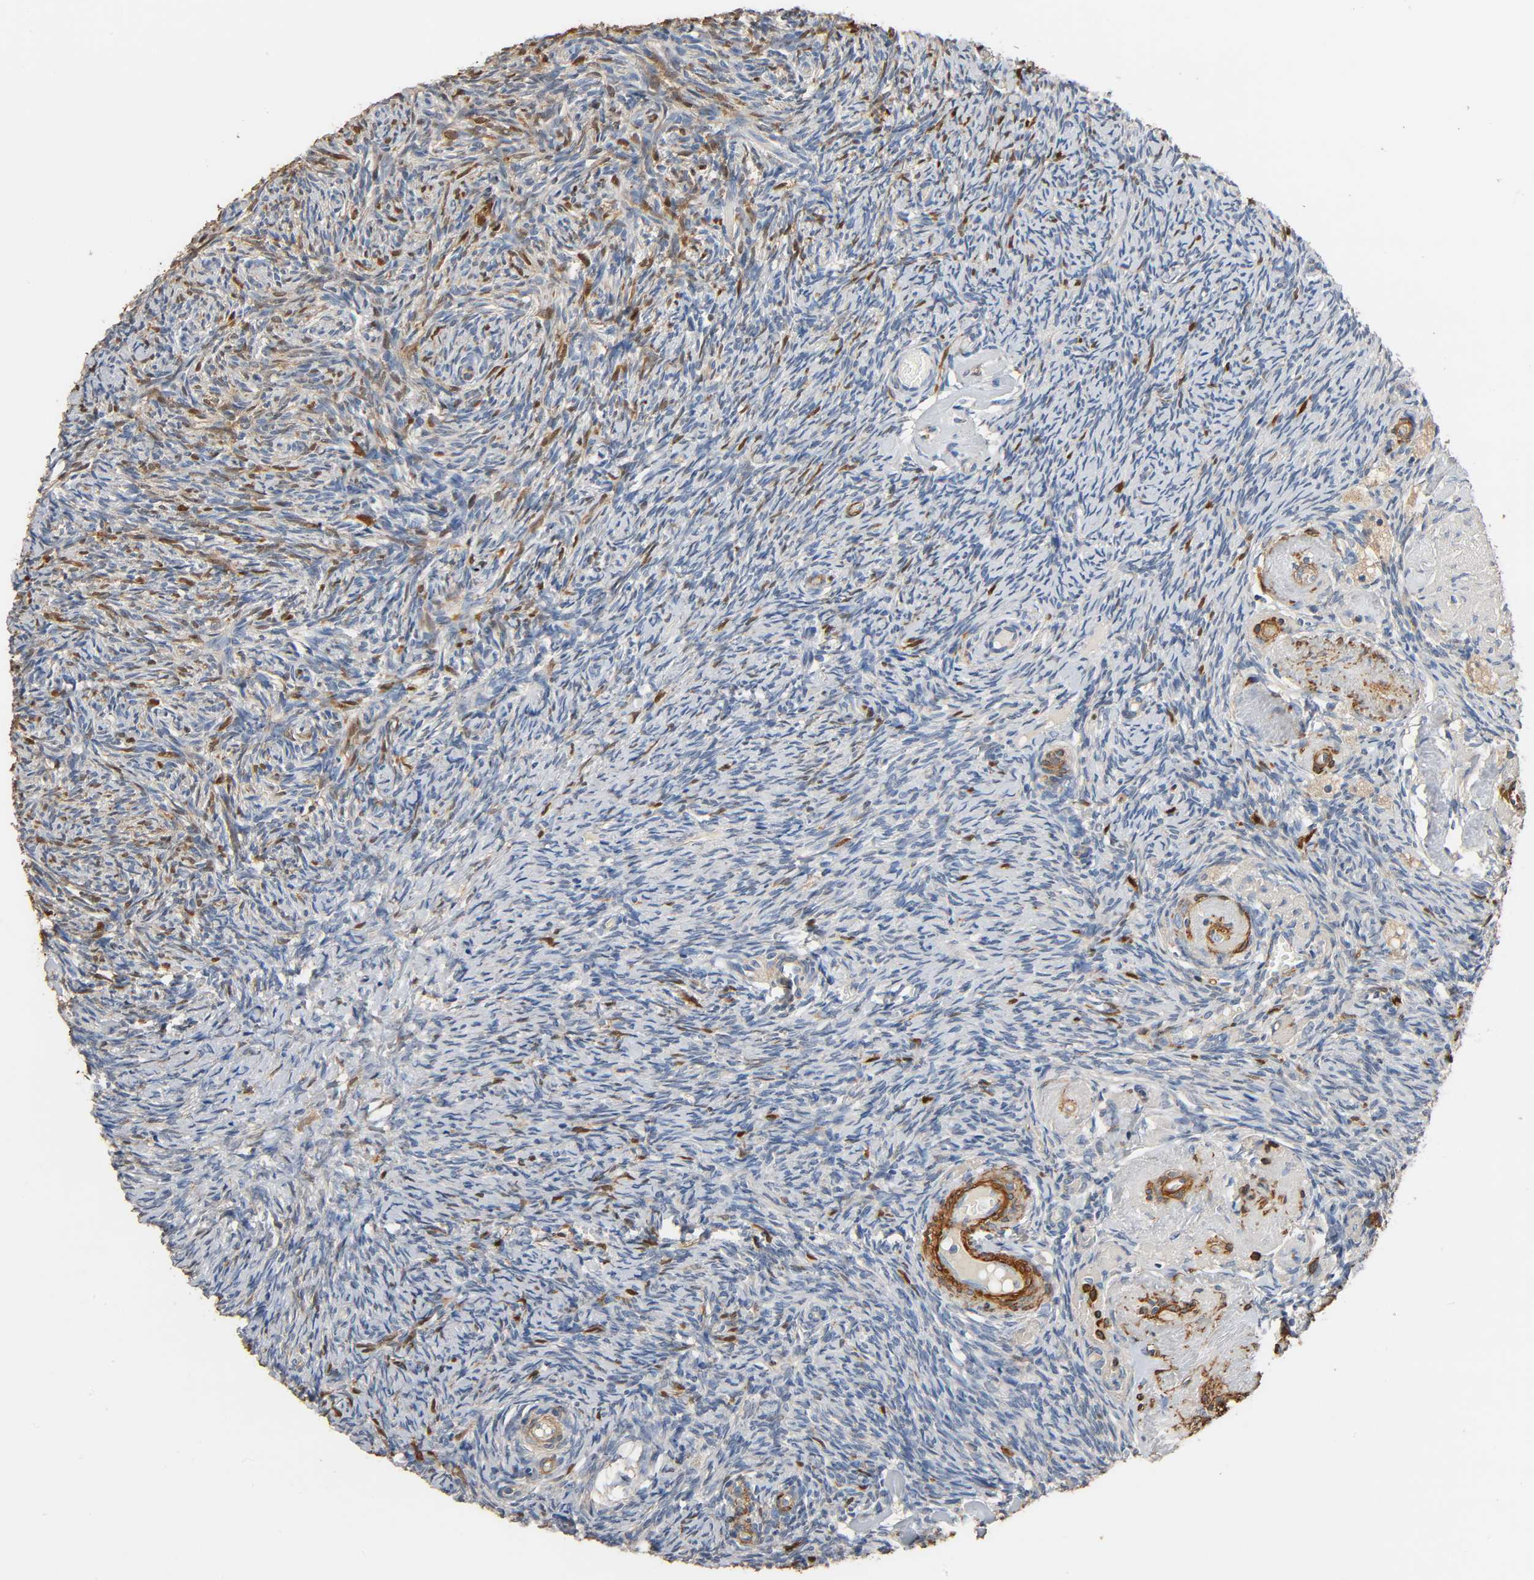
{"staining": {"intensity": "moderate", "quantity": "25%-75%", "location": "cytoplasmic/membranous"}, "tissue": "ovary", "cell_type": "Ovarian stroma cells", "image_type": "normal", "snomed": [{"axis": "morphology", "description": "Normal tissue, NOS"}, {"axis": "topography", "description": "Ovary"}], "caption": "Ovary stained with a brown dye exhibits moderate cytoplasmic/membranous positive expression in approximately 25%-75% of ovarian stroma cells.", "gene": "GSTA1", "patient": {"sex": "female", "age": 60}}